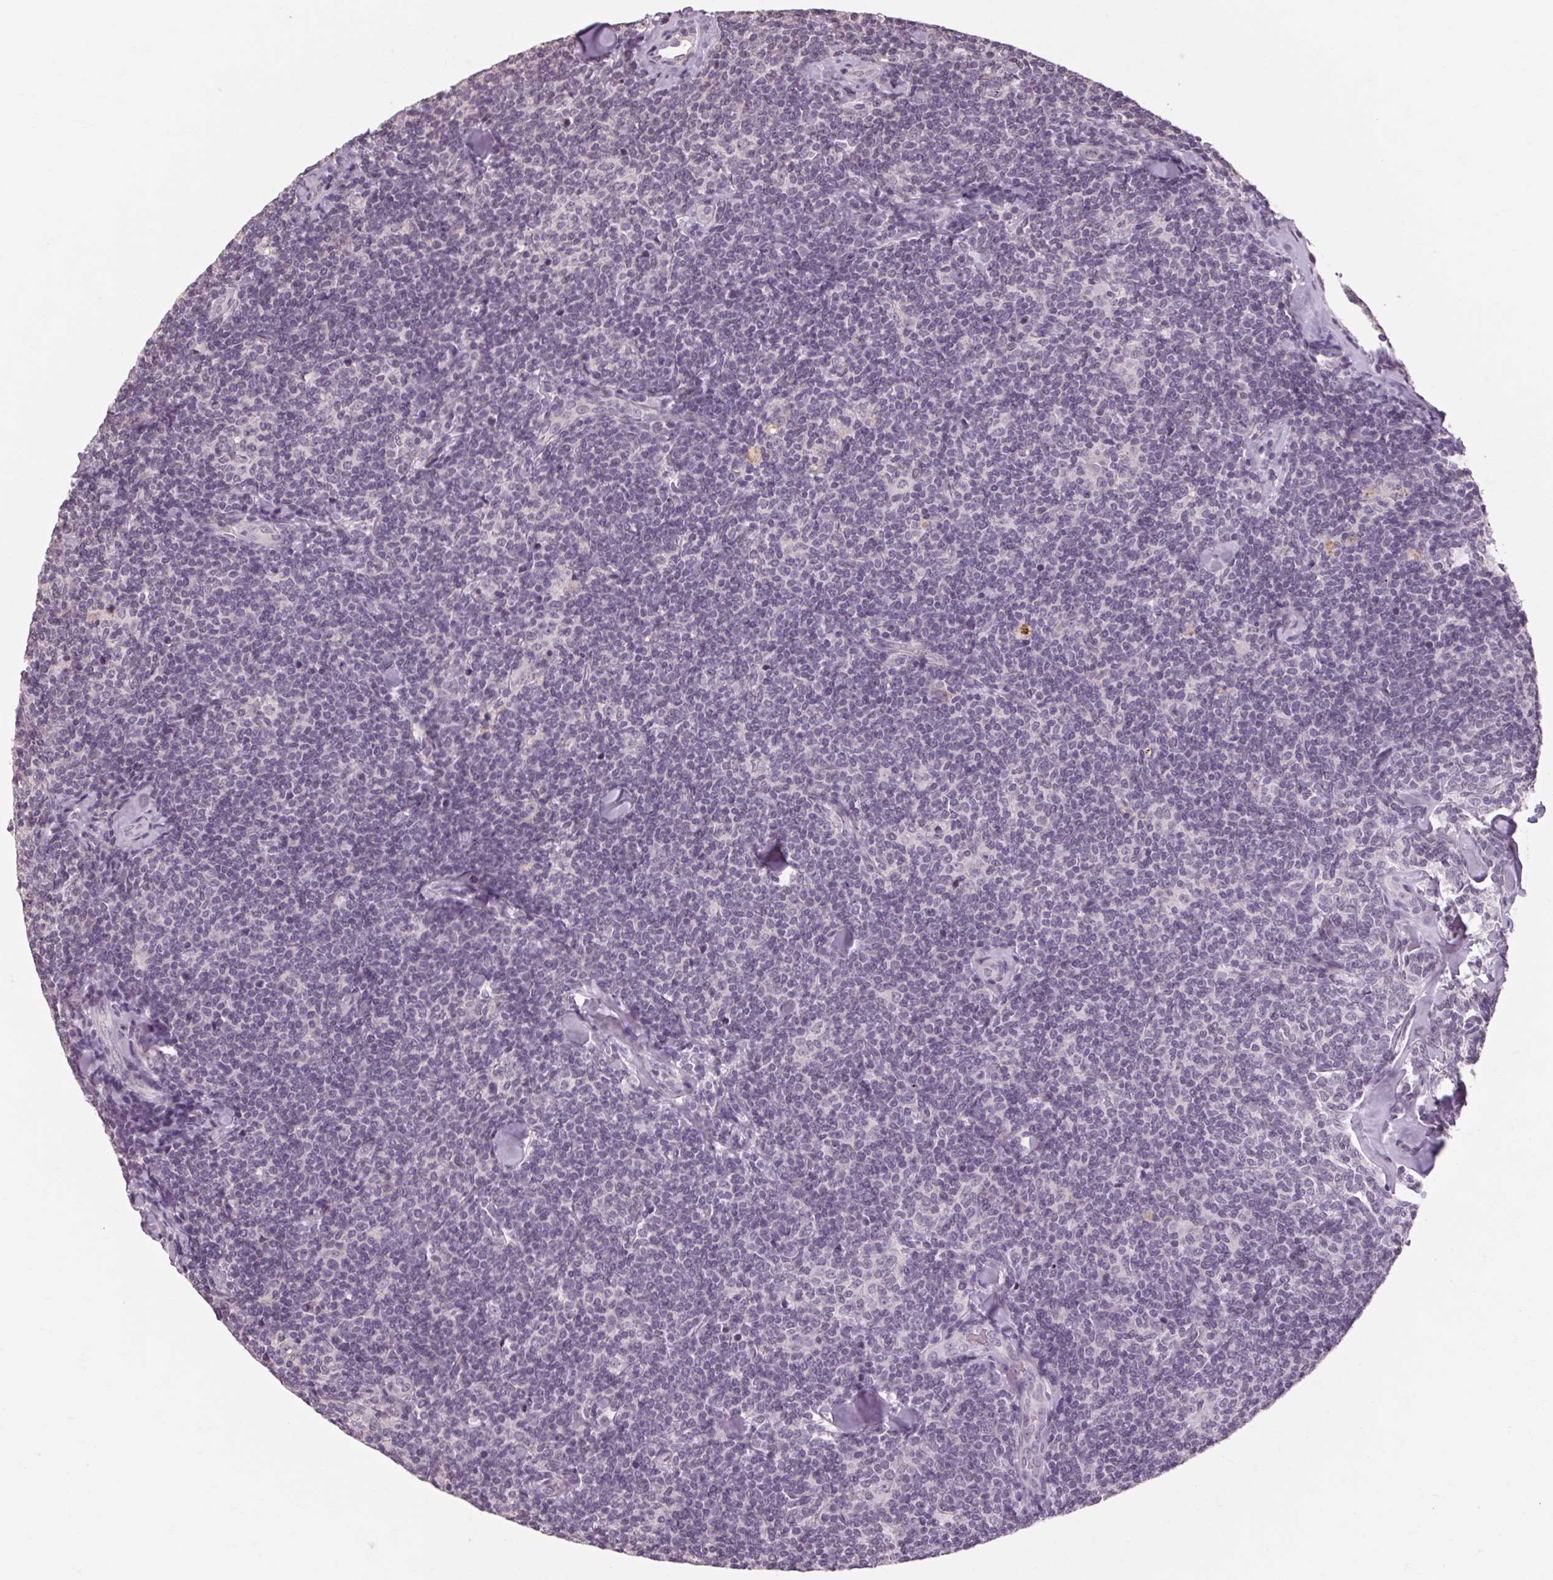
{"staining": {"intensity": "negative", "quantity": "none", "location": "none"}, "tissue": "lymphoma", "cell_type": "Tumor cells", "image_type": "cancer", "snomed": [{"axis": "morphology", "description": "Malignant lymphoma, non-Hodgkin's type, Low grade"}, {"axis": "topography", "description": "Lymph node"}], "caption": "IHC photomicrograph of lymphoma stained for a protein (brown), which exhibits no staining in tumor cells.", "gene": "POMC", "patient": {"sex": "female", "age": 56}}